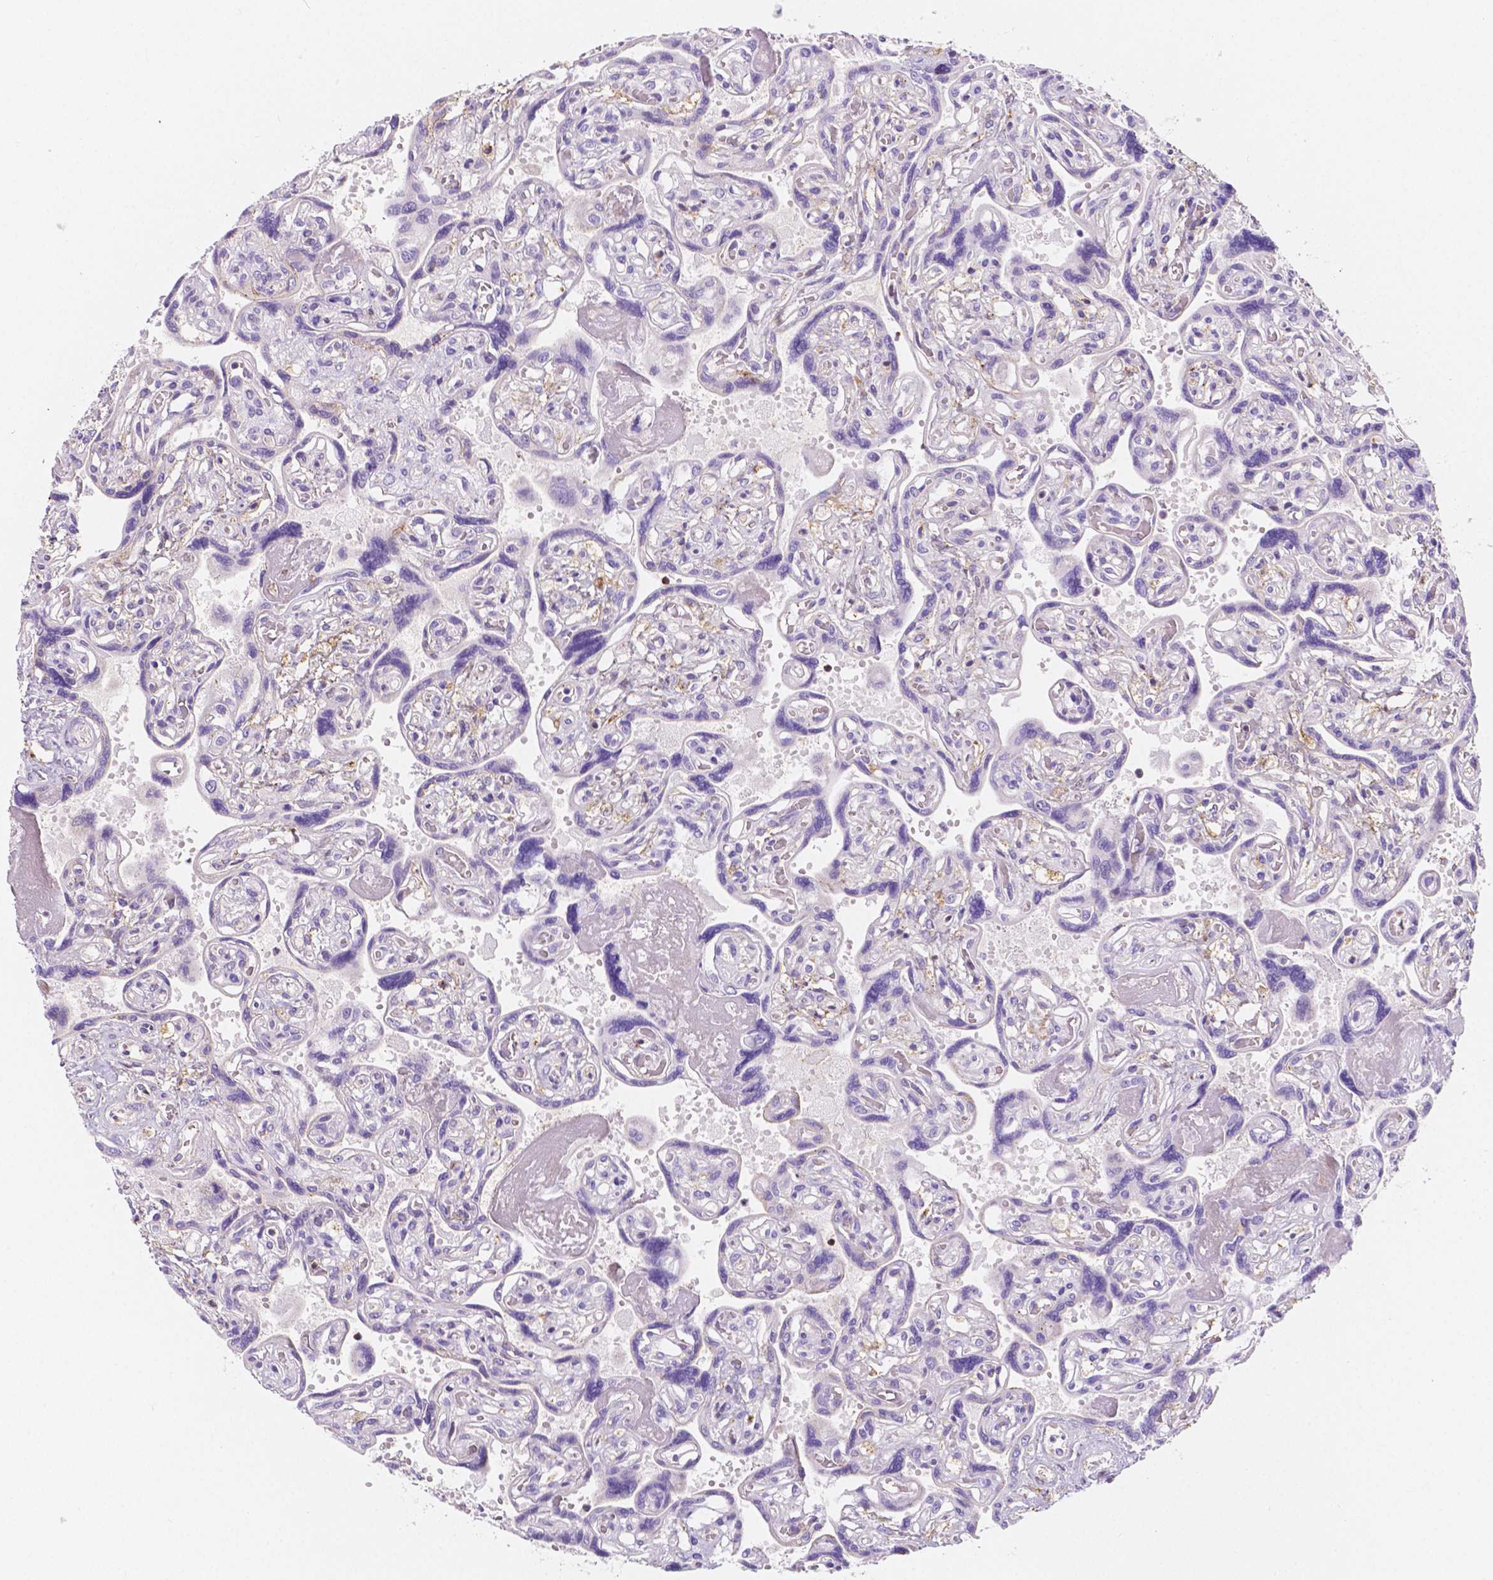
{"staining": {"intensity": "negative", "quantity": "none", "location": "none"}, "tissue": "placenta", "cell_type": "Decidual cells", "image_type": "normal", "snomed": [{"axis": "morphology", "description": "Normal tissue, NOS"}, {"axis": "topography", "description": "Placenta"}], "caption": "The image exhibits no significant positivity in decidual cells of placenta. (Brightfield microscopy of DAB (3,3'-diaminobenzidine) IHC at high magnification).", "gene": "GABRD", "patient": {"sex": "female", "age": 32}}